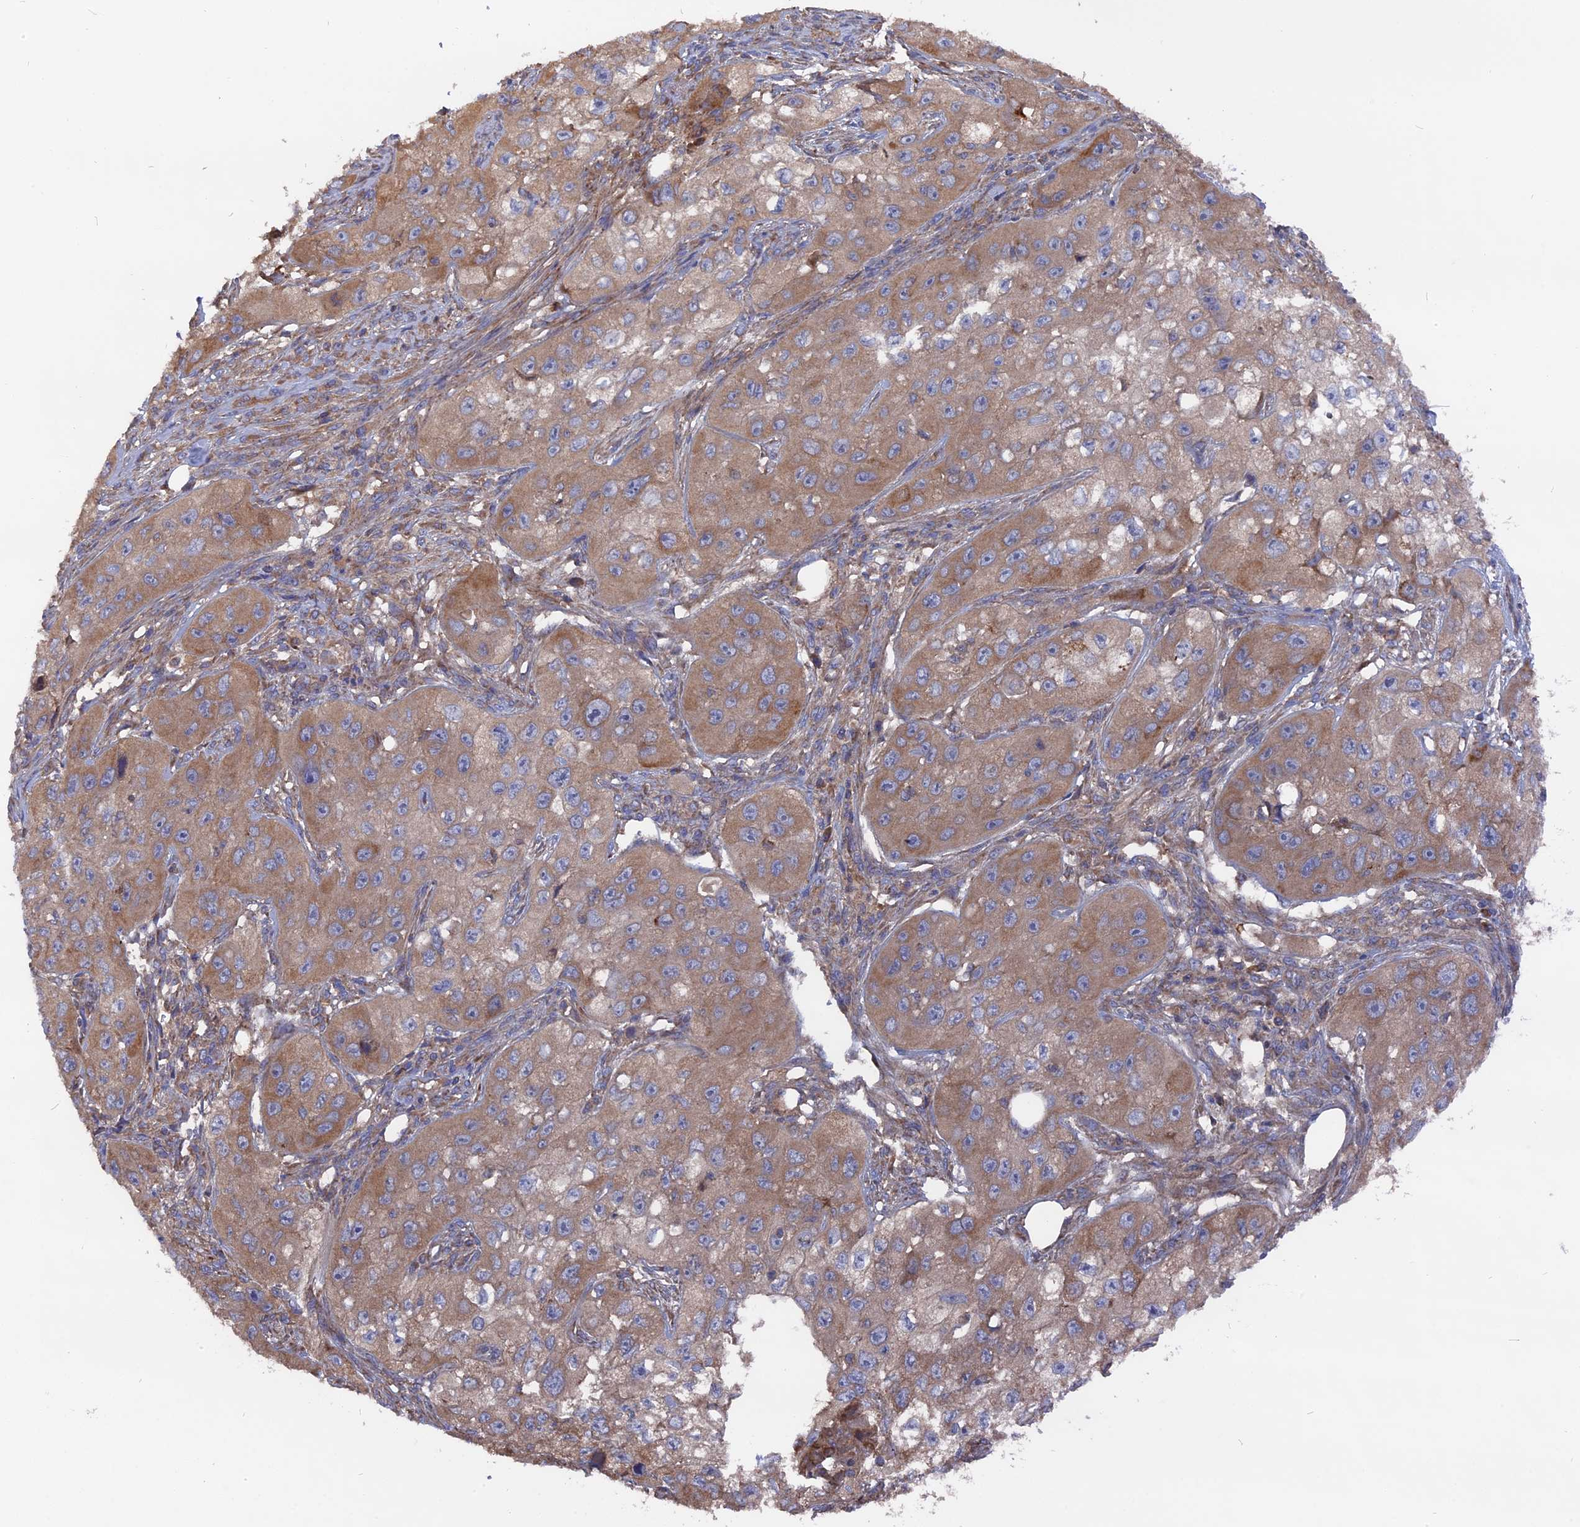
{"staining": {"intensity": "moderate", "quantity": "25%-75%", "location": "cytoplasmic/membranous"}, "tissue": "skin cancer", "cell_type": "Tumor cells", "image_type": "cancer", "snomed": [{"axis": "morphology", "description": "Squamous cell carcinoma, NOS"}, {"axis": "topography", "description": "Skin"}, {"axis": "topography", "description": "Subcutis"}], "caption": "Protein staining of skin squamous cell carcinoma tissue demonstrates moderate cytoplasmic/membranous positivity in about 25%-75% of tumor cells.", "gene": "TELO2", "patient": {"sex": "male", "age": 73}}